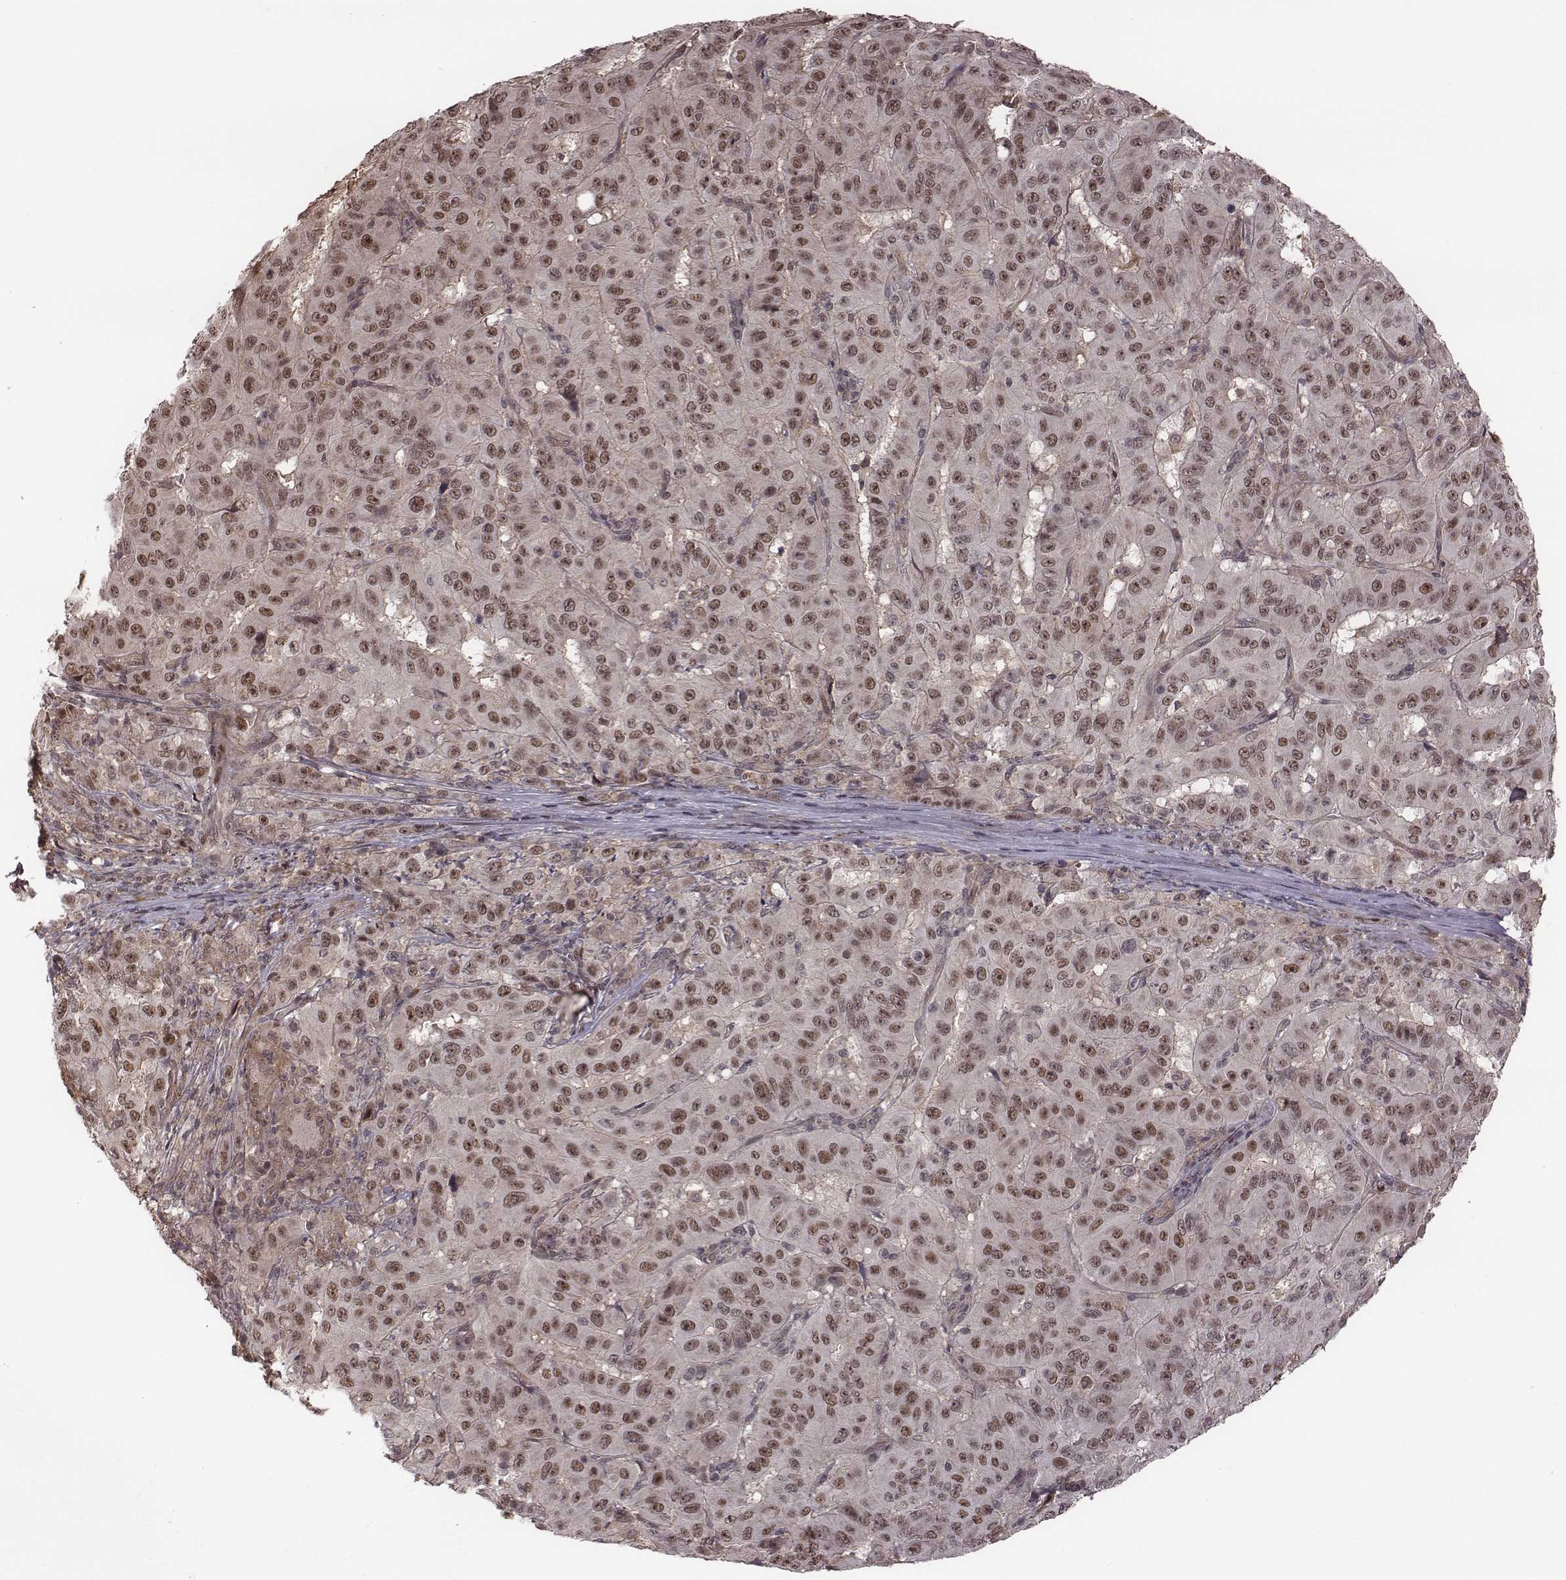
{"staining": {"intensity": "moderate", "quantity": "25%-75%", "location": "nuclear"}, "tissue": "pancreatic cancer", "cell_type": "Tumor cells", "image_type": "cancer", "snomed": [{"axis": "morphology", "description": "Adenocarcinoma, NOS"}, {"axis": "topography", "description": "Pancreas"}], "caption": "Pancreatic cancer tissue displays moderate nuclear positivity in about 25%-75% of tumor cells, visualized by immunohistochemistry. The staining is performed using DAB brown chromogen to label protein expression. The nuclei are counter-stained blue using hematoxylin.", "gene": "RPL3", "patient": {"sex": "male", "age": 63}}